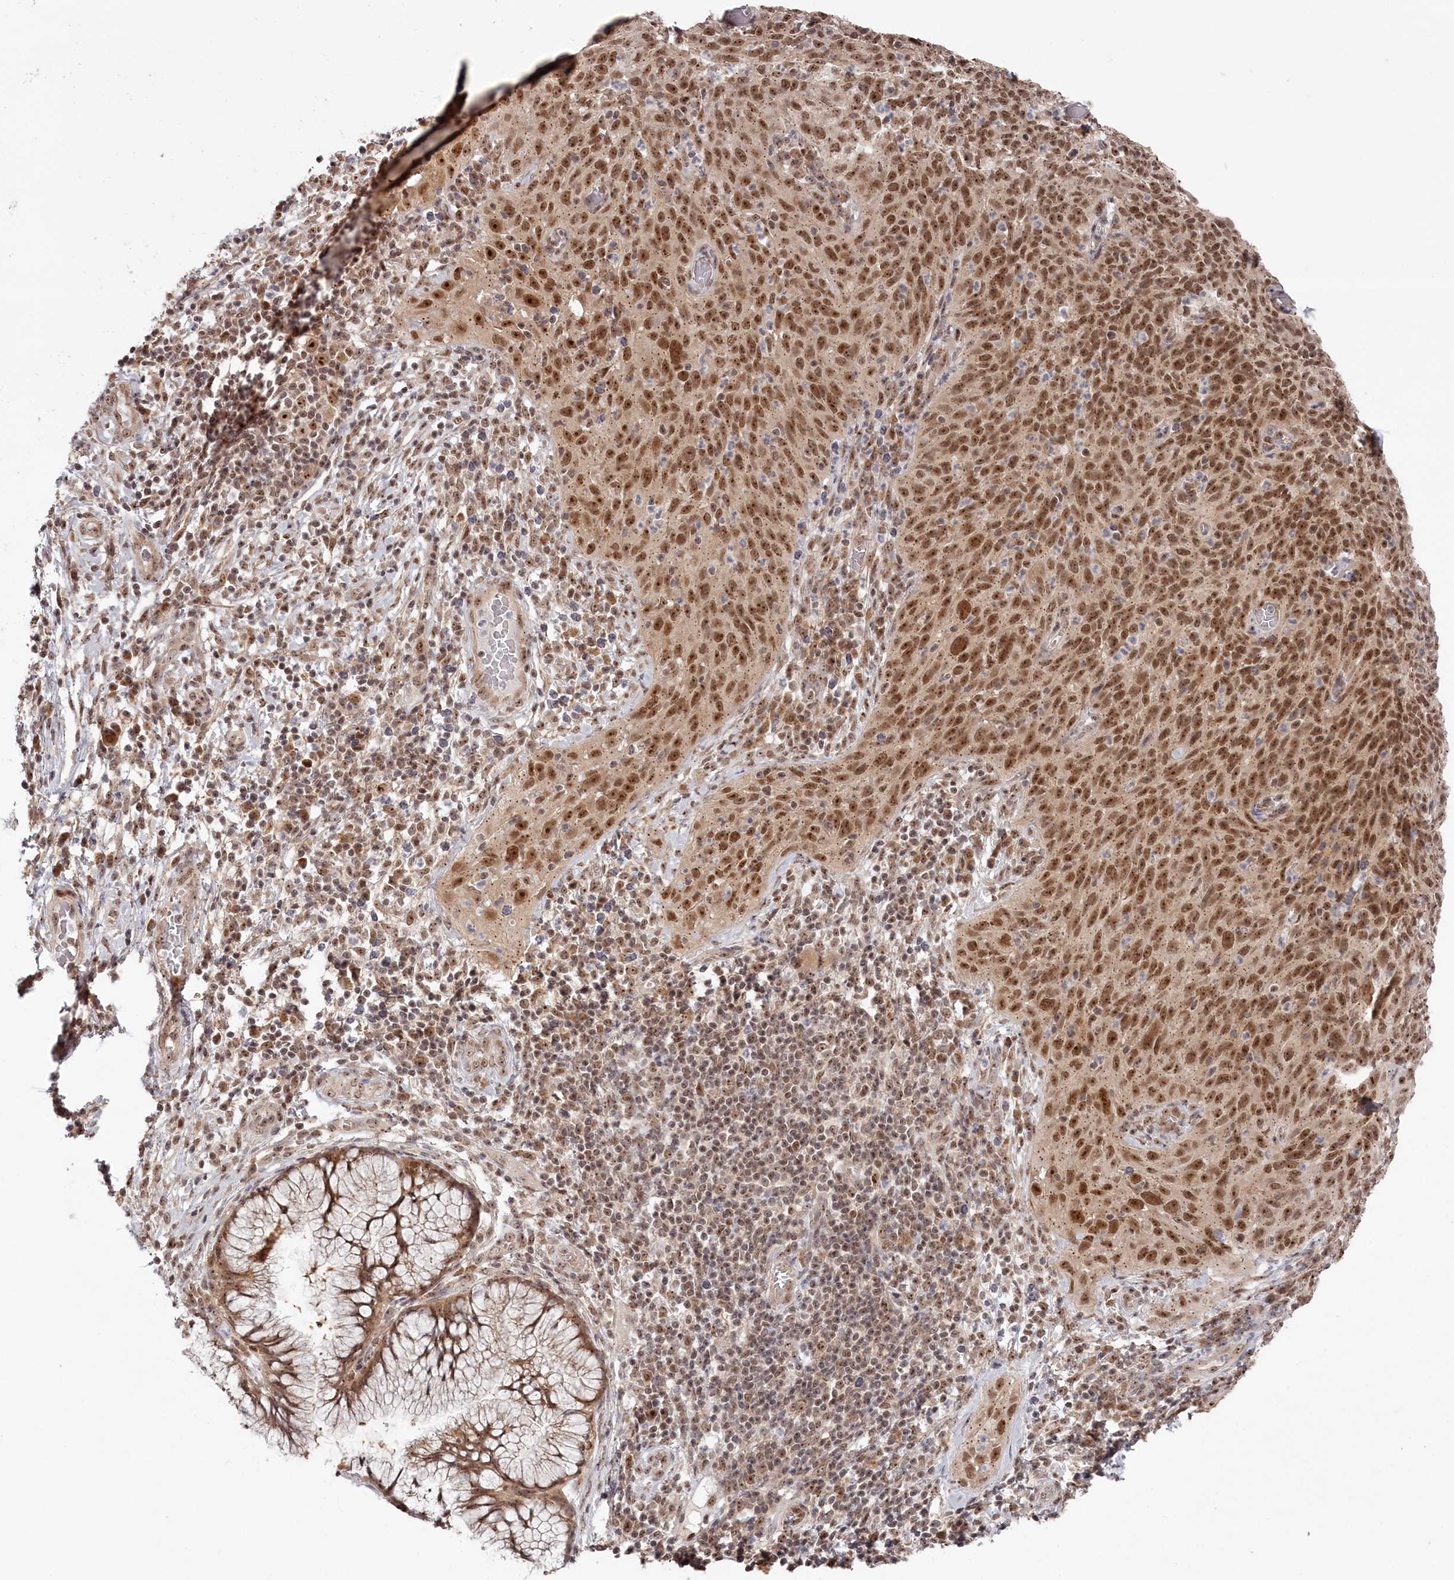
{"staining": {"intensity": "moderate", "quantity": ">75%", "location": "nuclear"}, "tissue": "cervical cancer", "cell_type": "Tumor cells", "image_type": "cancer", "snomed": [{"axis": "morphology", "description": "Squamous cell carcinoma, NOS"}, {"axis": "topography", "description": "Cervix"}], "caption": "The immunohistochemical stain labels moderate nuclear staining in tumor cells of cervical cancer tissue.", "gene": "EXOSC1", "patient": {"sex": "female", "age": 31}}